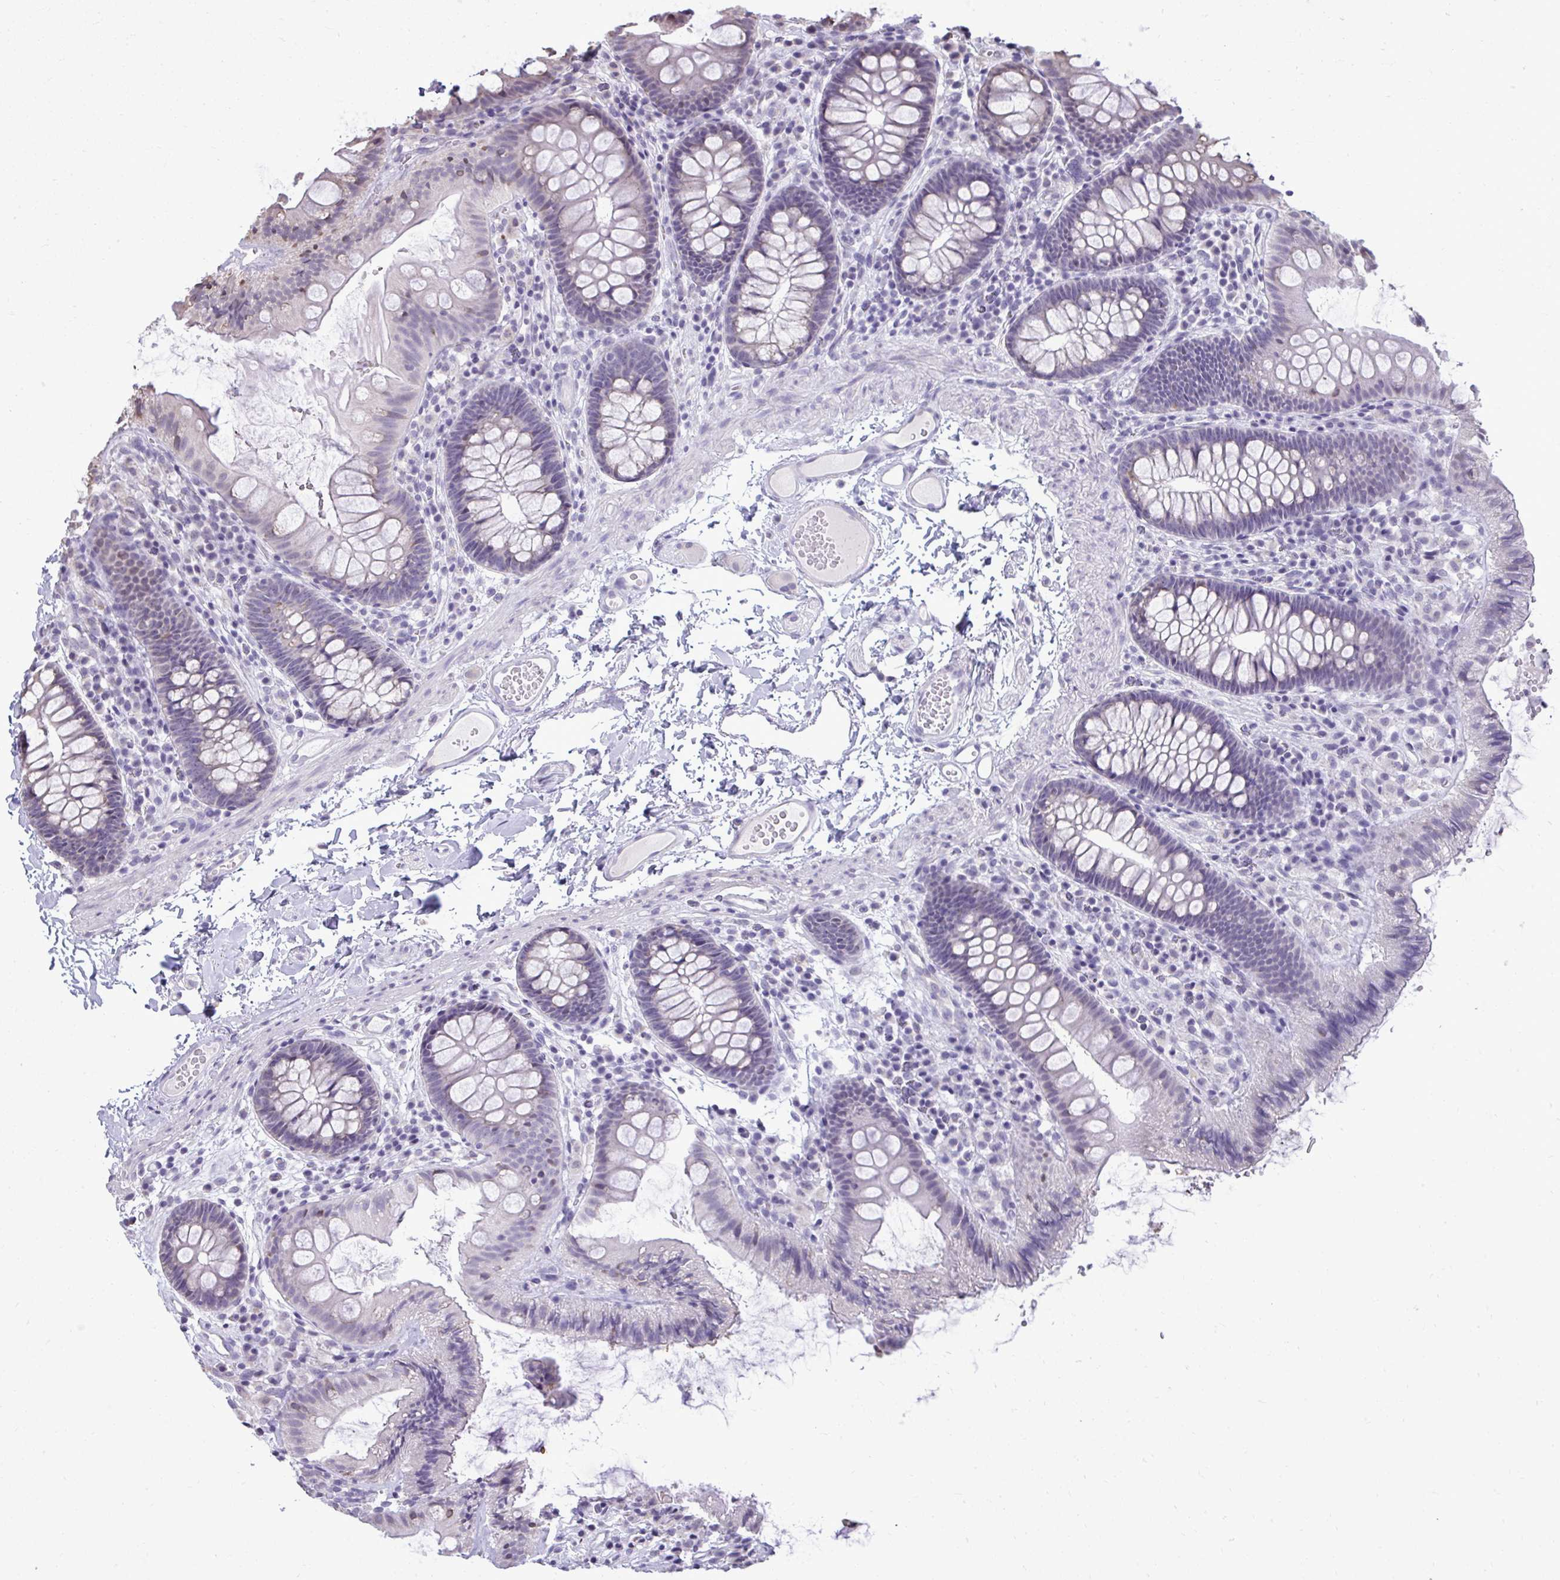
{"staining": {"intensity": "negative", "quantity": "none", "location": "none"}, "tissue": "colon", "cell_type": "Endothelial cells", "image_type": "normal", "snomed": [{"axis": "morphology", "description": "Normal tissue, NOS"}, {"axis": "topography", "description": "Colon"}], "caption": "Immunohistochemistry of normal colon exhibits no staining in endothelial cells. Brightfield microscopy of immunohistochemistry stained with DAB (brown) and hematoxylin (blue), captured at high magnification.", "gene": "NPPA", "patient": {"sex": "male", "age": 84}}